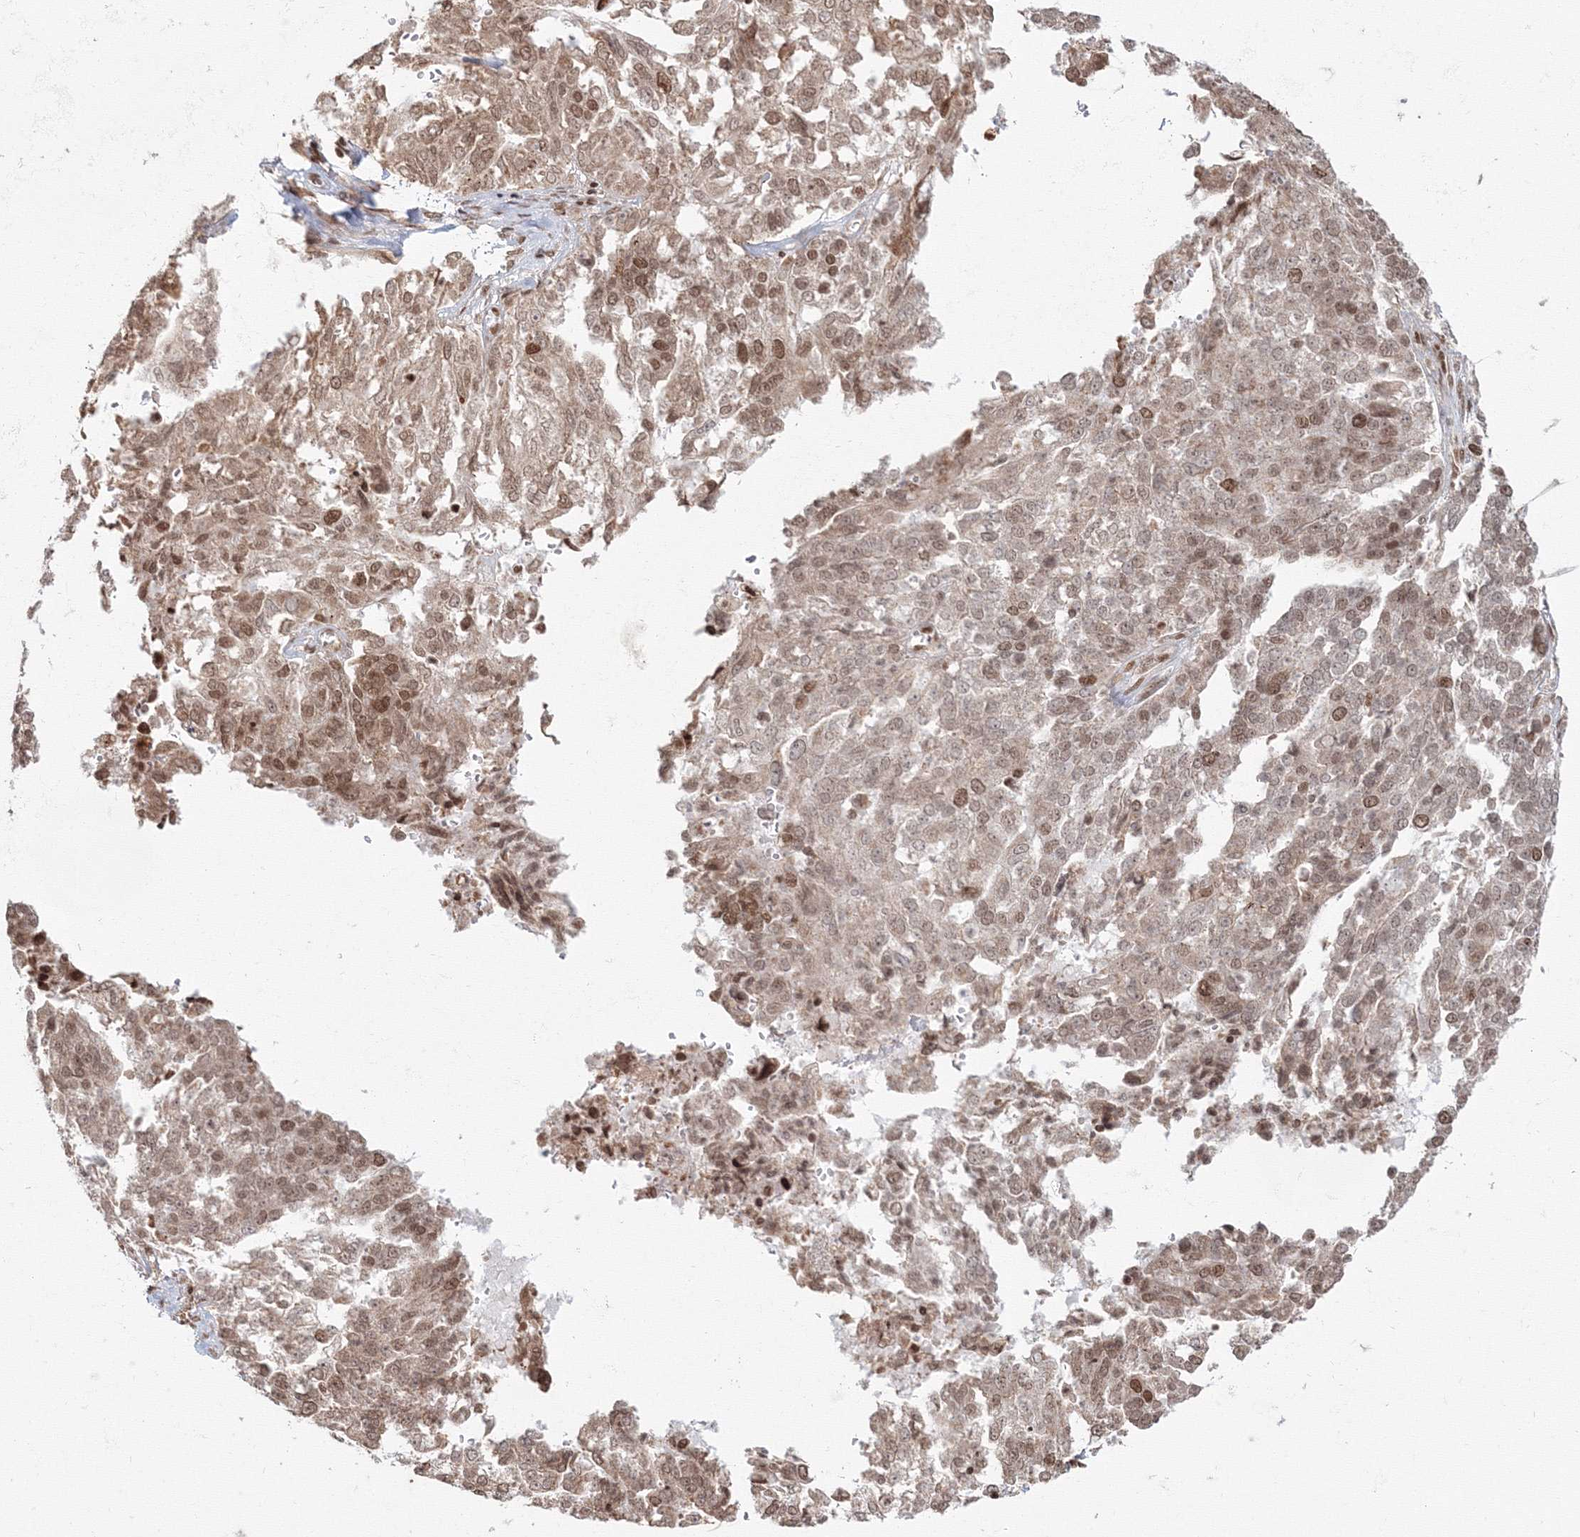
{"staining": {"intensity": "moderate", "quantity": ">75%", "location": "nuclear"}, "tissue": "ovarian cancer", "cell_type": "Tumor cells", "image_type": "cancer", "snomed": [{"axis": "morphology", "description": "Cystadenocarcinoma, serous, NOS"}, {"axis": "topography", "description": "Ovary"}], "caption": "This is an image of immunohistochemistry (IHC) staining of ovarian serous cystadenocarcinoma, which shows moderate positivity in the nuclear of tumor cells.", "gene": "KIF20A", "patient": {"sex": "female", "age": 44}}